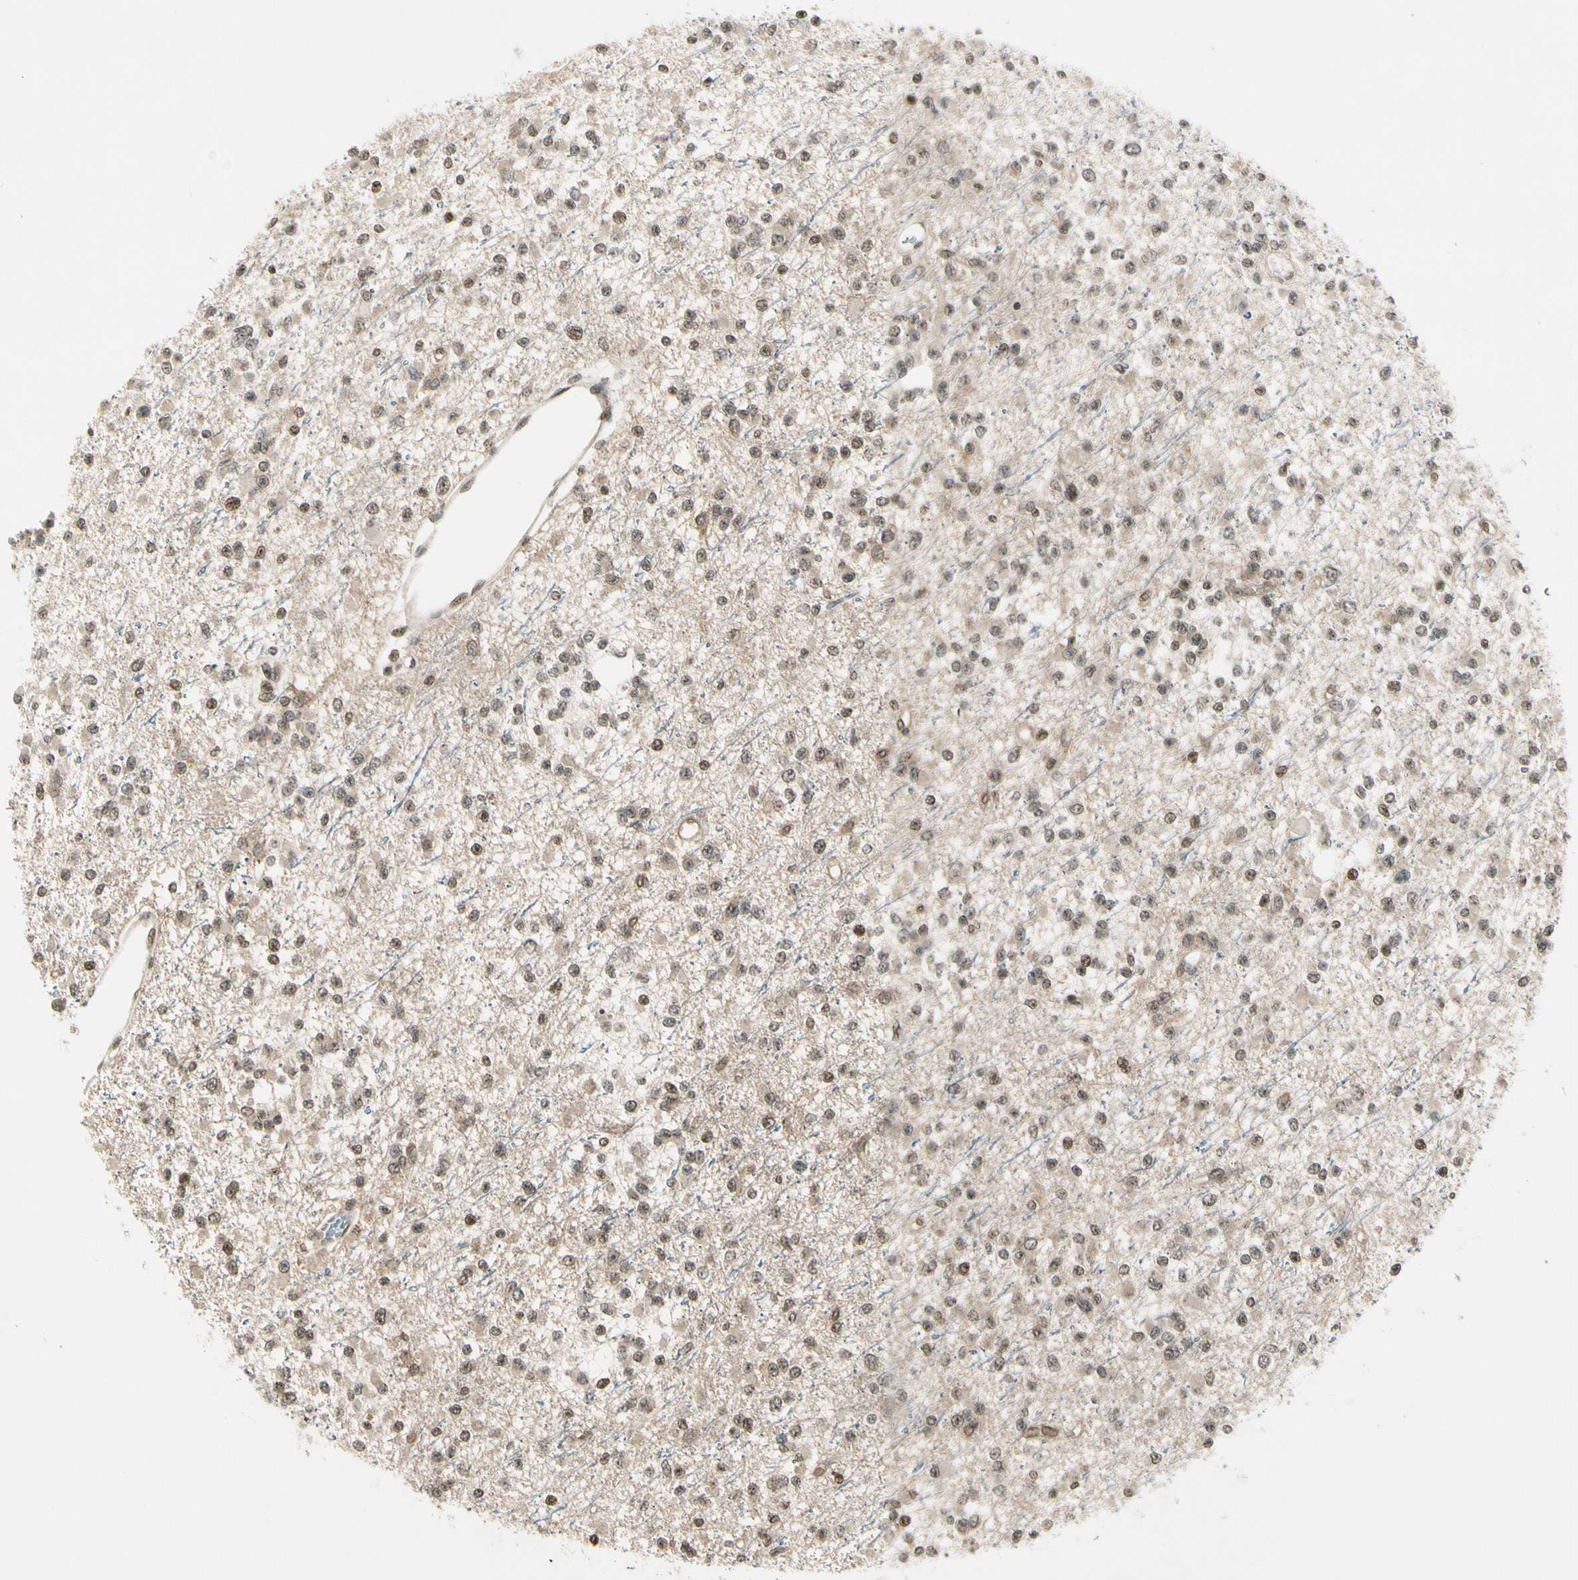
{"staining": {"intensity": "weak", "quantity": "<25%", "location": "cytoplasmic/membranous,nuclear"}, "tissue": "glioma", "cell_type": "Tumor cells", "image_type": "cancer", "snomed": [{"axis": "morphology", "description": "Glioma, malignant, Low grade"}, {"axis": "topography", "description": "Brain"}], "caption": "Immunohistochemistry (IHC) histopathology image of neoplastic tissue: malignant low-grade glioma stained with DAB (3,3'-diaminobenzidine) reveals no significant protein staining in tumor cells.", "gene": "SMN2", "patient": {"sex": "female", "age": 22}}